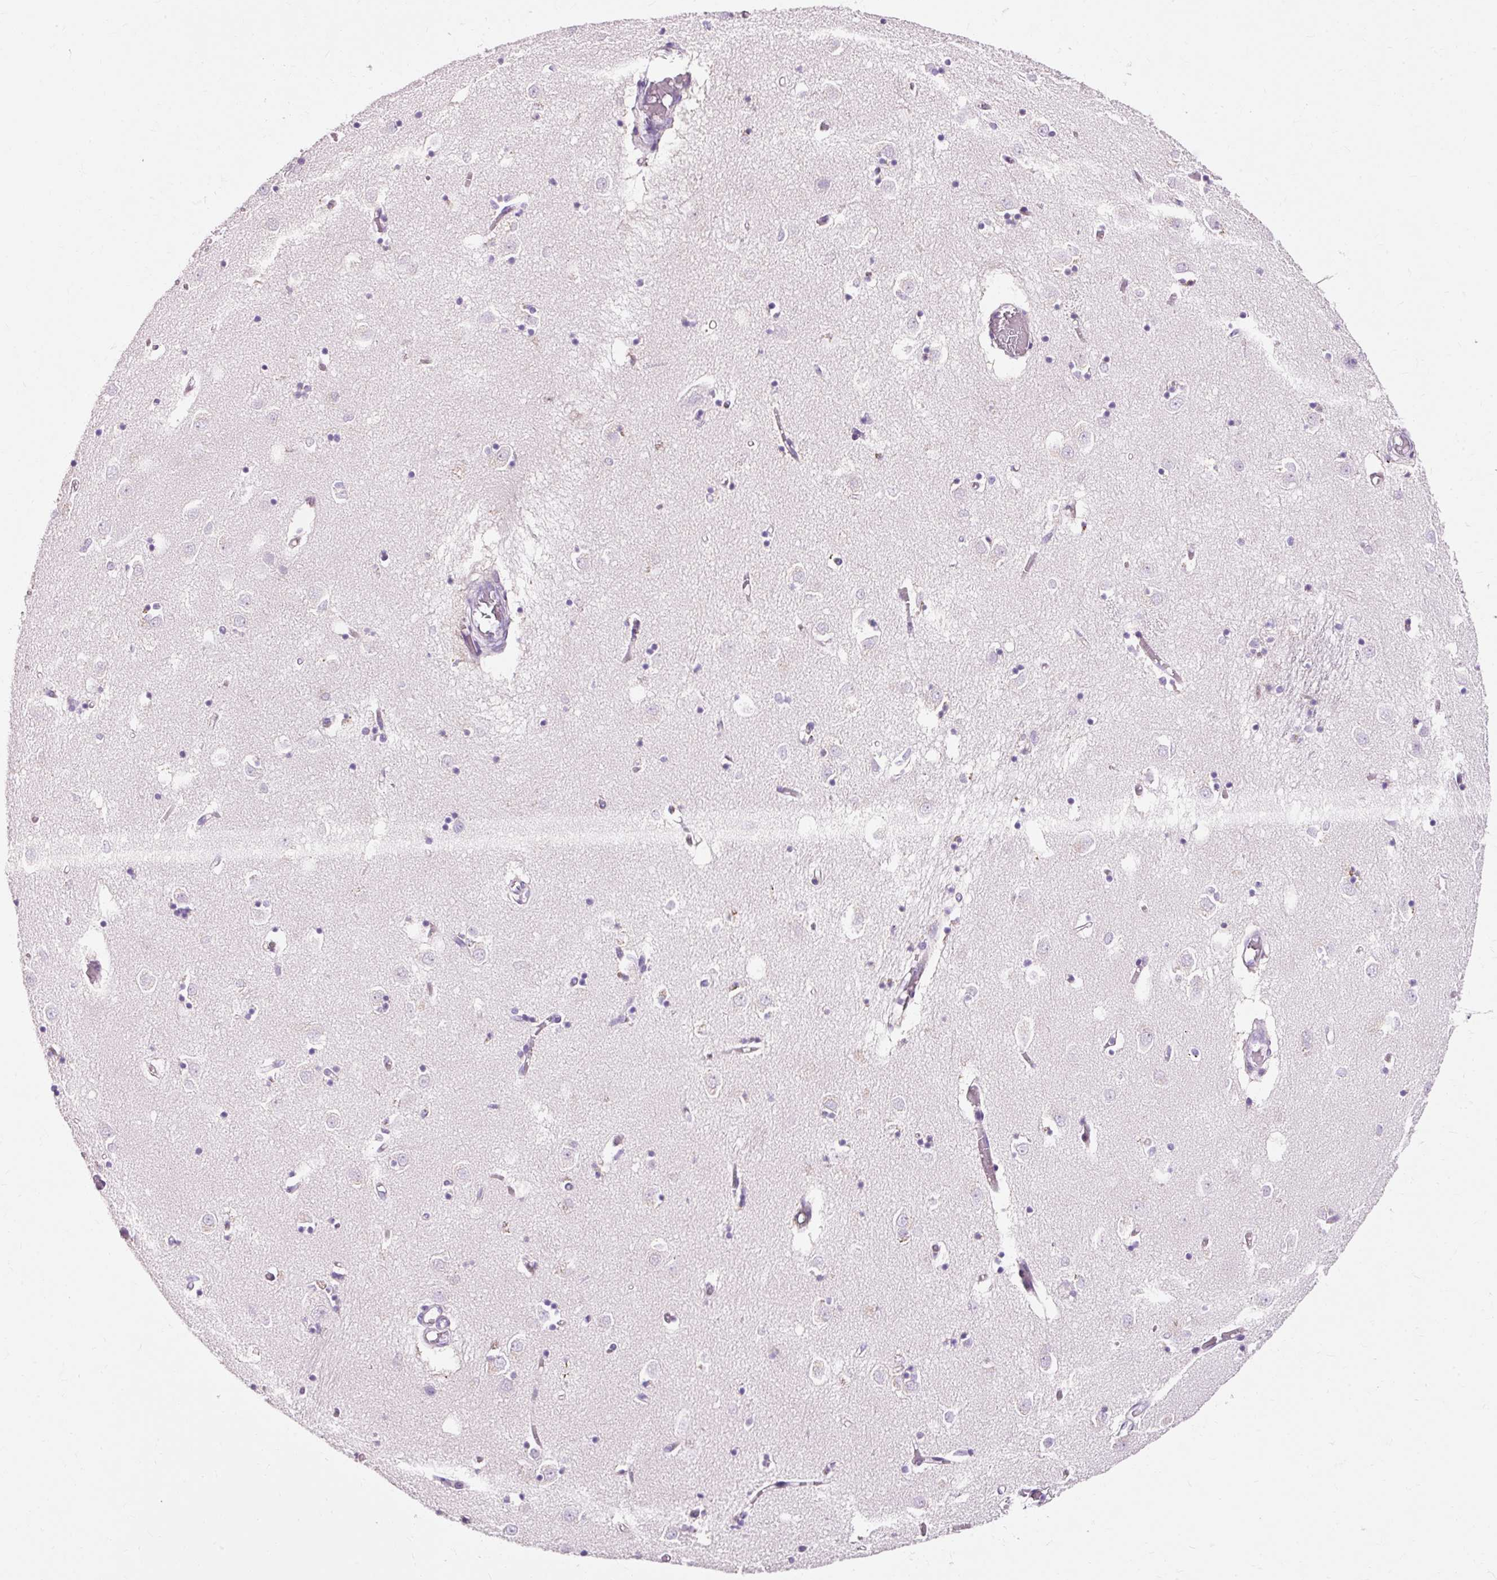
{"staining": {"intensity": "negative", "quantity": "none", "location": "none"}, "tissue": "caudate", "cell_type": "Glial cells", "image_type": "normal", "snomed": [{"axis": "morphology", "description": "Normal tissue, NOS"}, {"axis": "topography", "description": "Lateral ventricle wall"}], "caption": "The immunohistochemistry photomicrograph has no significant expression in glial cells of caudate.", "gene": "CLDN25", "patient": {"sex": "male", "age": 70}}